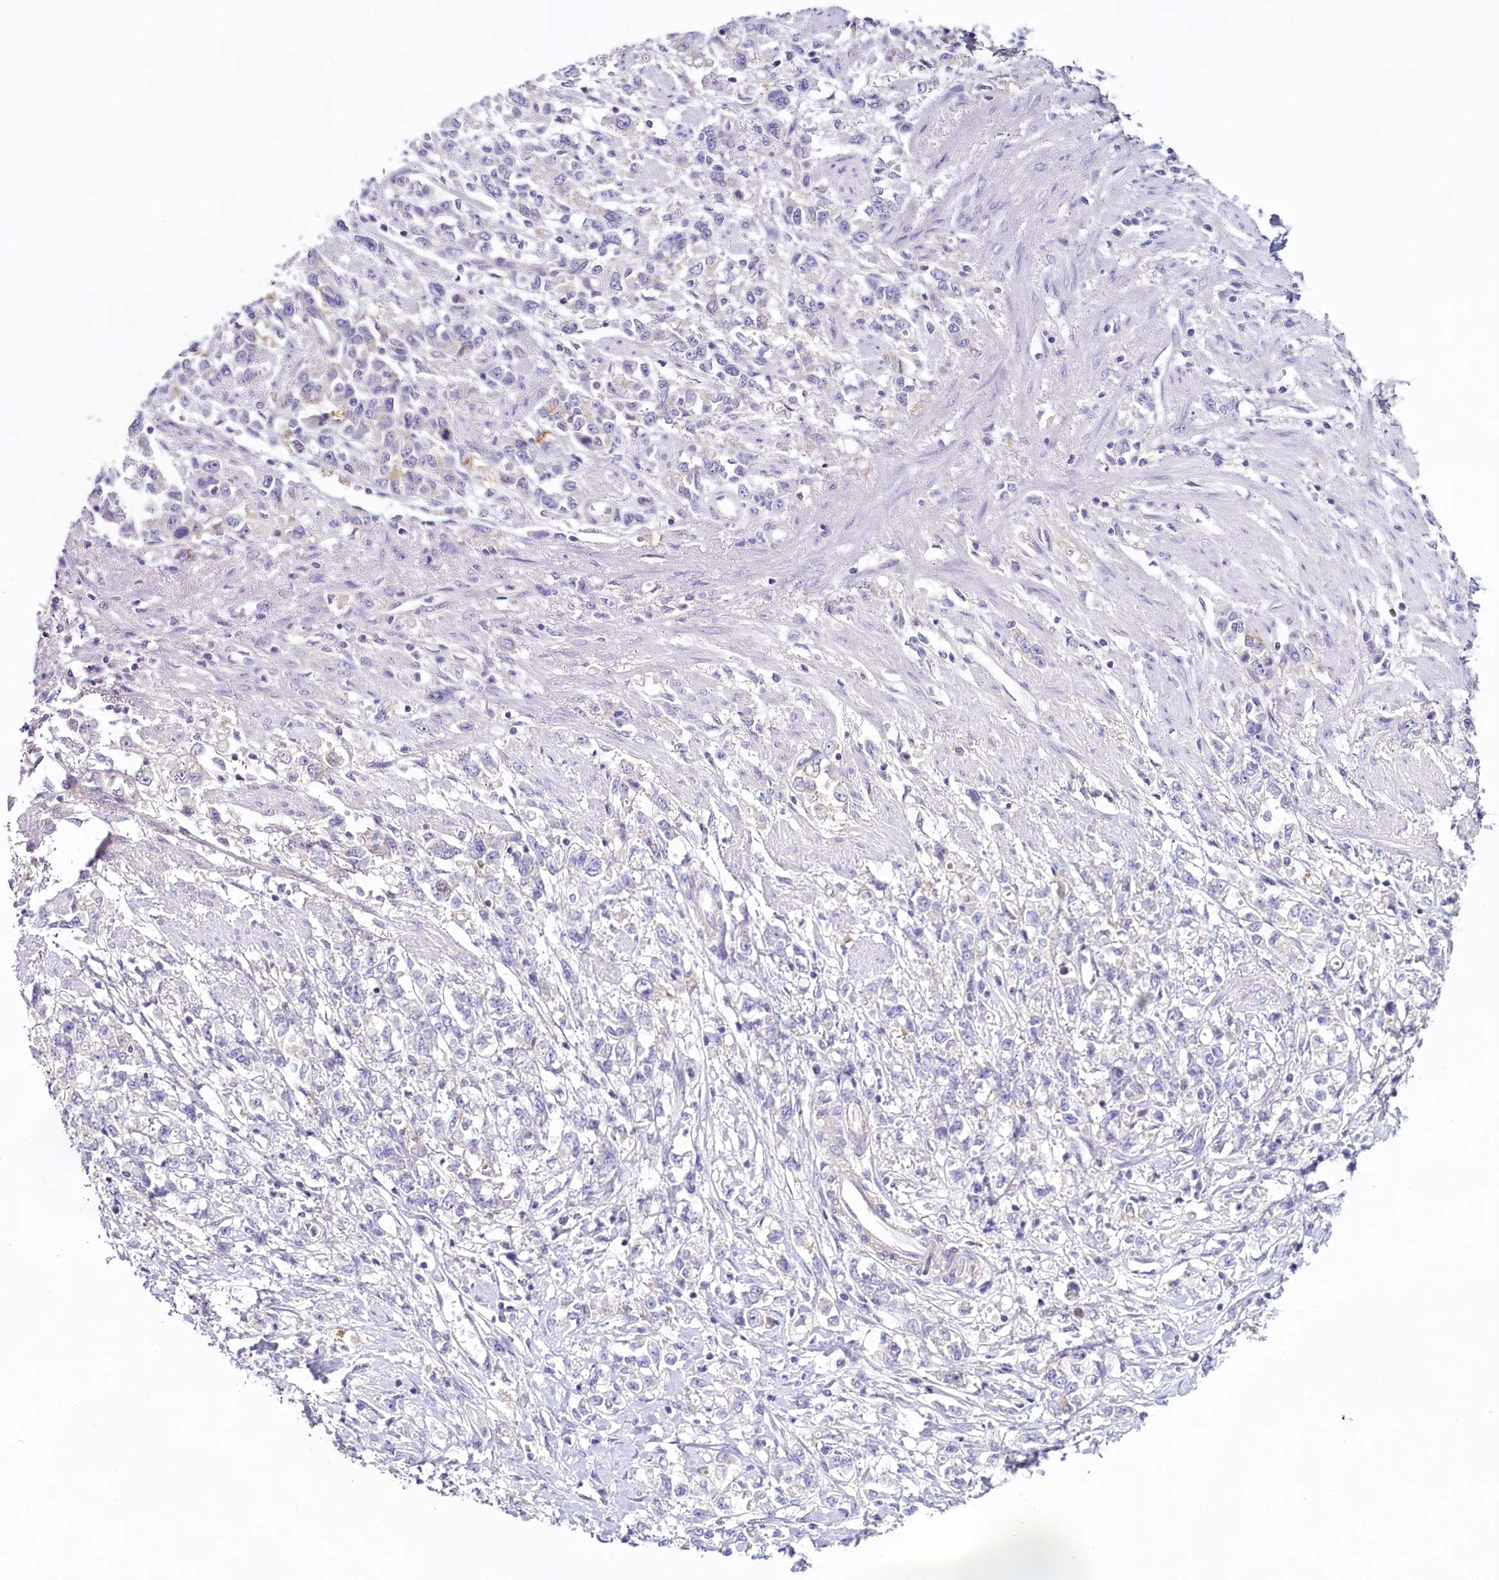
{"staining": {"intensity": "negative", "quantity": "none", "location": "none"}, "tissue": "stomach cancer", "cell_type": "Tumor cells", "image_type": "cancer", "snomed": [{"axis": "morphology", "description": "Adenocarcinoma, NOS"}, {"axis": "topography", "description": "Stomach"}], "caption": "Micrograph shows no protein expression in tumor cells of stomach cancer tissue.", "gene": "PDE6D", "patient": {"sex": "female", "age": 76}}